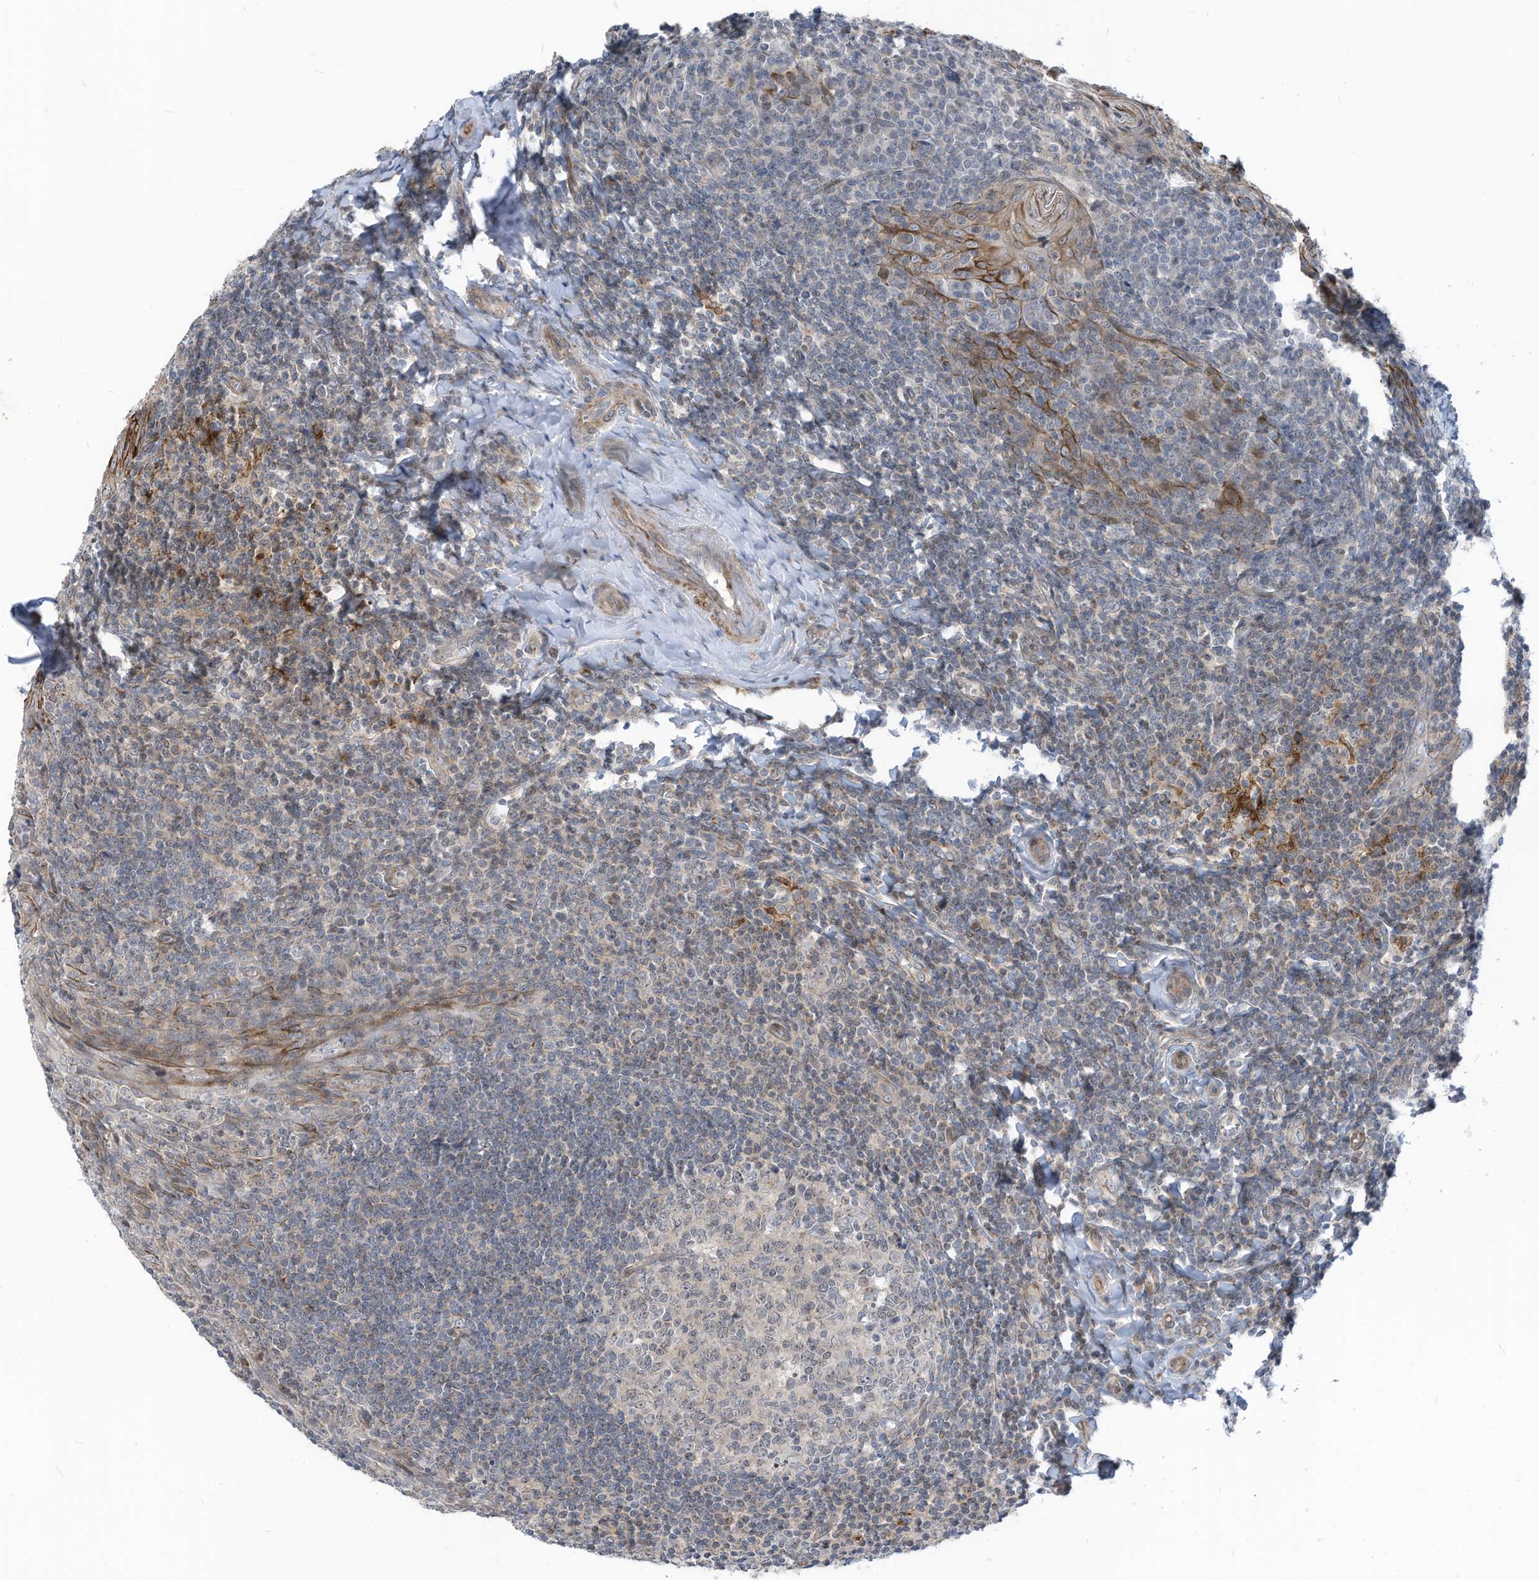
{"staining": {"intensity": "negative", "quantity": "none", "location": "none"}, "tissue": "tonsil", "cell_type": "Germinal center cells", "image_type": "normal", "snomed": [{"axis": "morphology", "description": "Normal tissue, NOS"}, {"axis": "topography", "description": "Tonsil"}], "caption": "High magnification brightfield microscopy of benign tonsil stained with DAB (3,3'-diaminobenzidine) (brown) and counterstained with hematoxylin (blue): germinal center cells show no significant positivity. (IHC, brightfield microscopy, high magnification).", "gene": "GPATCH3", "patient": {"sex": "male", "age": 27}}